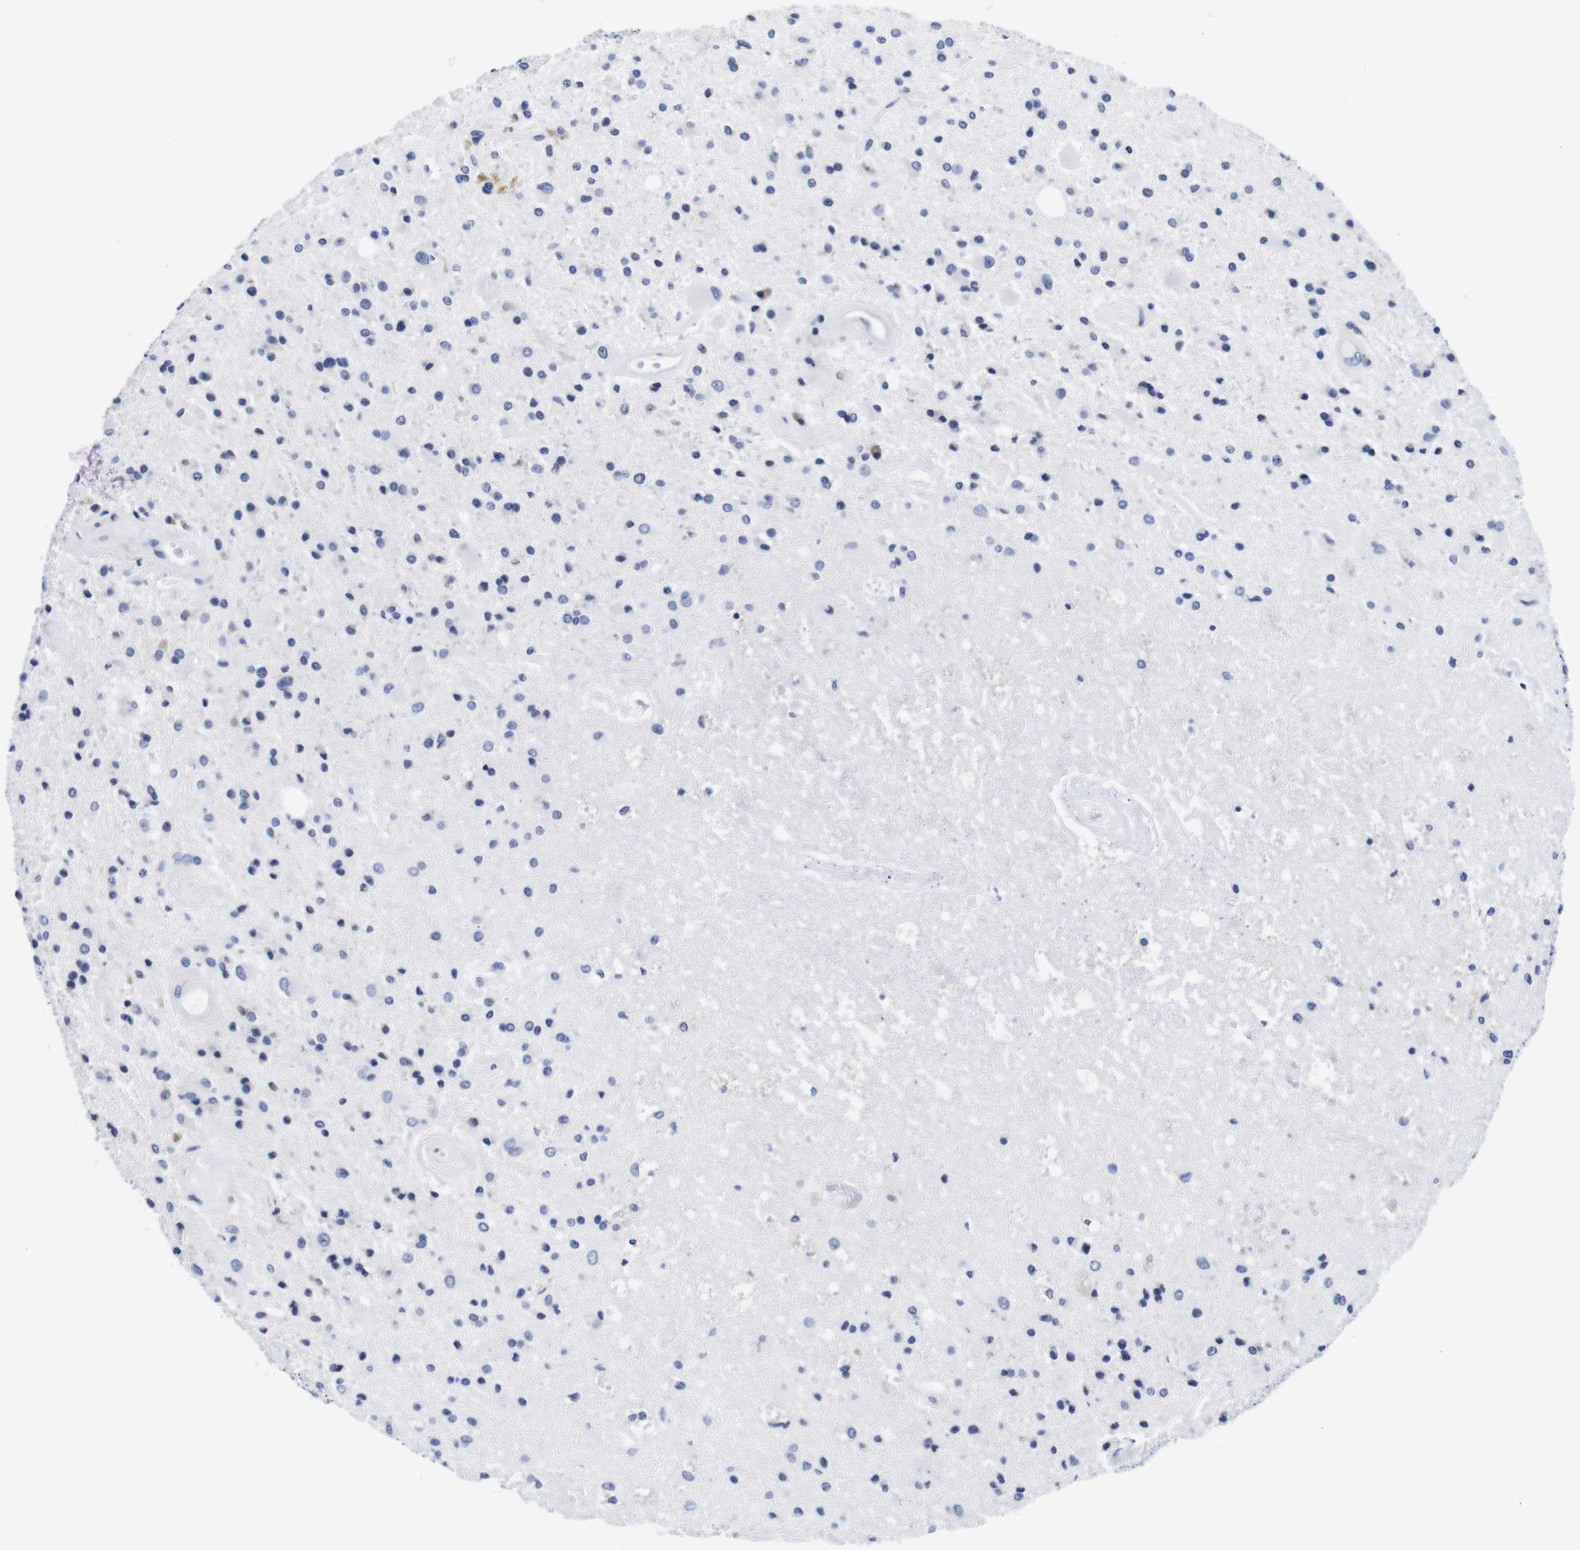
{"staining": {"intensity": "negative", "quantity": "none", "location": "none"}, "tissue": "glioma", "cell_type": "Tumor cells", "image_type": "cancer", "snomed": [{"axis": "morphology", "description": "Glioma, malignant, Low grade"}, {"axis": "topography", "description": "Brain"}], "caption": "Tumor cells show no significant staining in glioma.", "gene": "CLEC4G", "patient": {"sex": "male", "age": 58}}